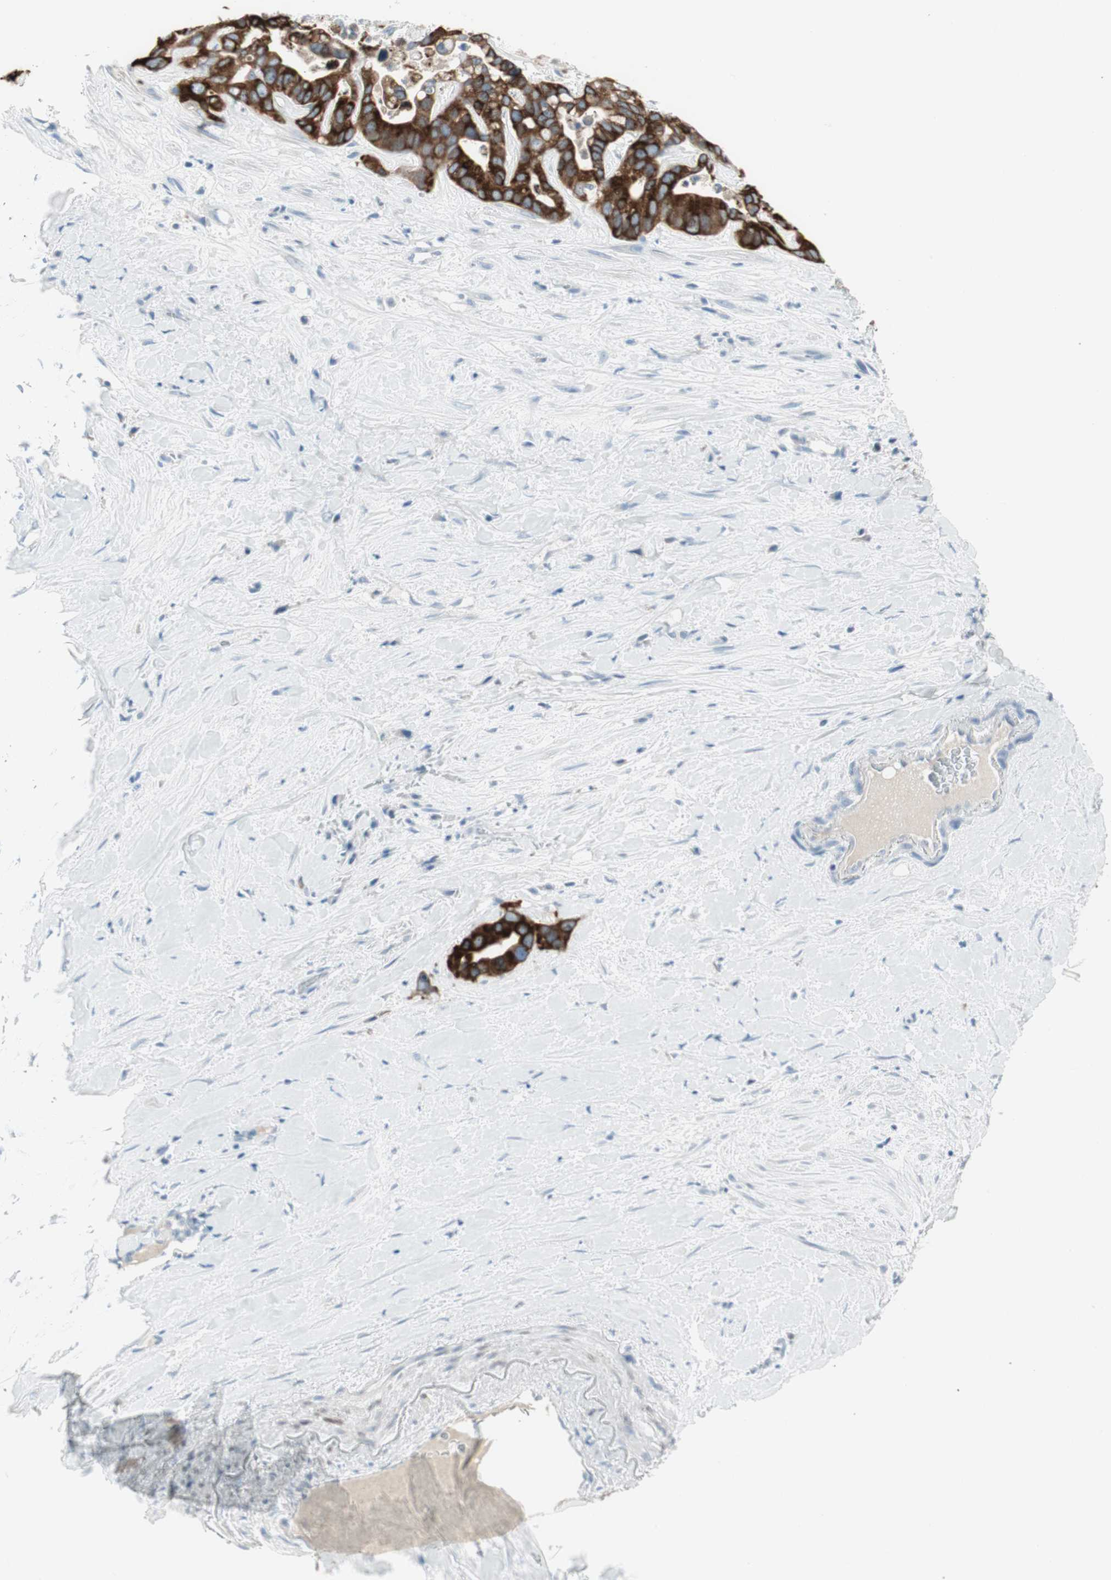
{"staining": {"intensity": "negative", "quantity": "none", "location": "none"}, "tissue": "liver cancer", "cell_type": "Tumor cells", "image_type": "cancer", "snomed": [{"axis": "morphology", "description": "Cholangiocarcinoma"}, {"axis": "topography", "description": "Liver"}], "caption": "High power microscopy micrograph of an immunohistochemistry (IHC) micrograph of cholangiocarcinoma (liver), revealing no significant staining in tumor cells.", "gene": "AGR2", "patient": {"sex": "female", "age": 65}}